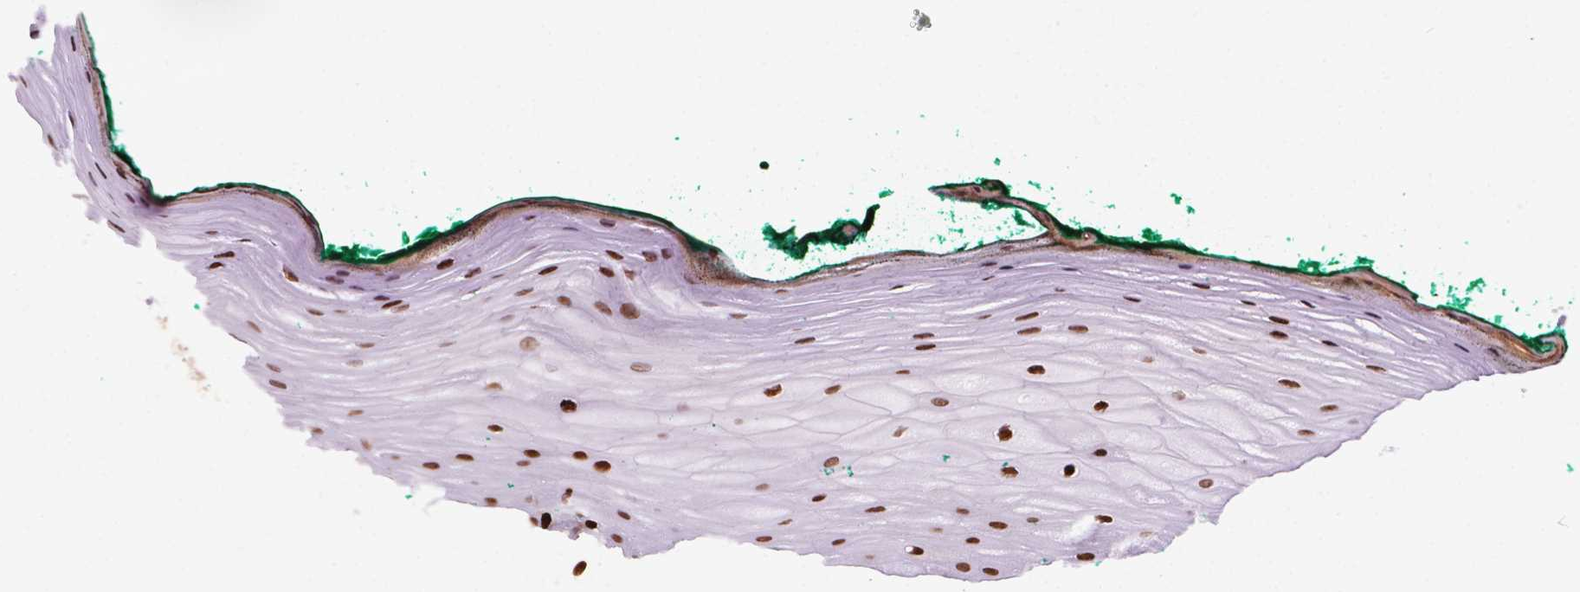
{"staining": {"intensity": "strong", "quantity": ">75%", "location": "nuclear"}, "tissue": "oral mucosa", "cell_type": "Squamous epithelial cells", "image_type": "normal", "snomed": [{"axis": "morphology", "description": "Normal tissue, NOS"}, {"axis": "topography", "description": "Oral tissue"}], "caption": "The photomicrograph shows staining of unremarkable oral mucosa, revealing strong nuclear protein expression (brown color) within squamous epithelial cells.", "gene": "TMEM250", "patient": {"sex": "female", "age": 83}}